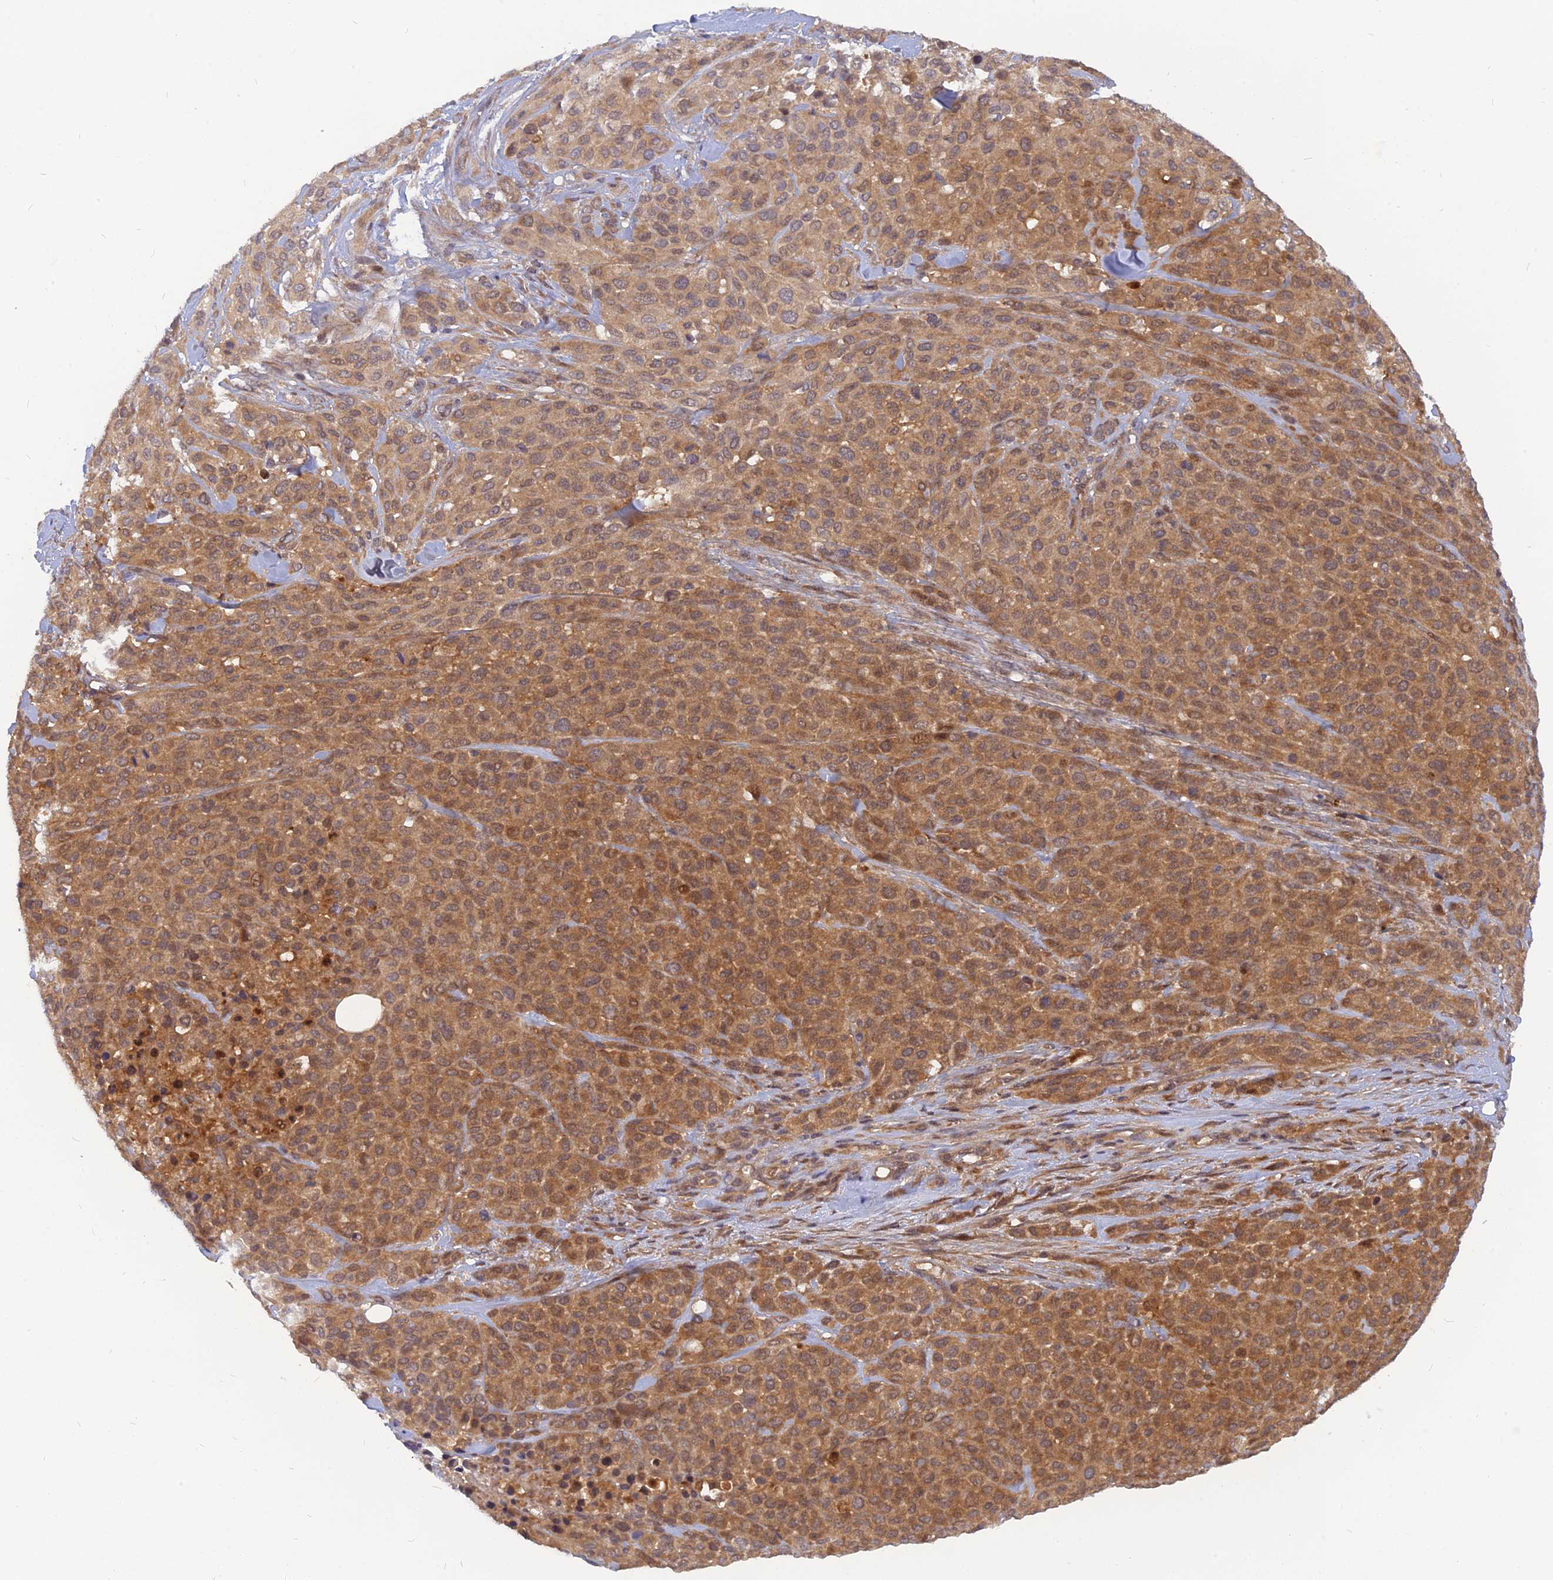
{"staining": {"intensity": "moderate", "quantity": ">75%", "location": "cytoplasmic/membranous,nuclear"}, "tissue": "melanoma", "cell_type": "Tumor cells", "image_type": "cancer", "snomed": [{"axis": "morphology", "description": "Malignant melanoma, Metastatic site"}, {"axis": "topography", "description": "Skin"}], "caption": "Immunohistochemical staining of melanoma demonstrates medium levels of moderate cytoplasmic/membranous and nuclear positivity in about >75% of tumor cells.", "gene": "ARL2BP", "patient": {"sex": "female", "age": 81}}